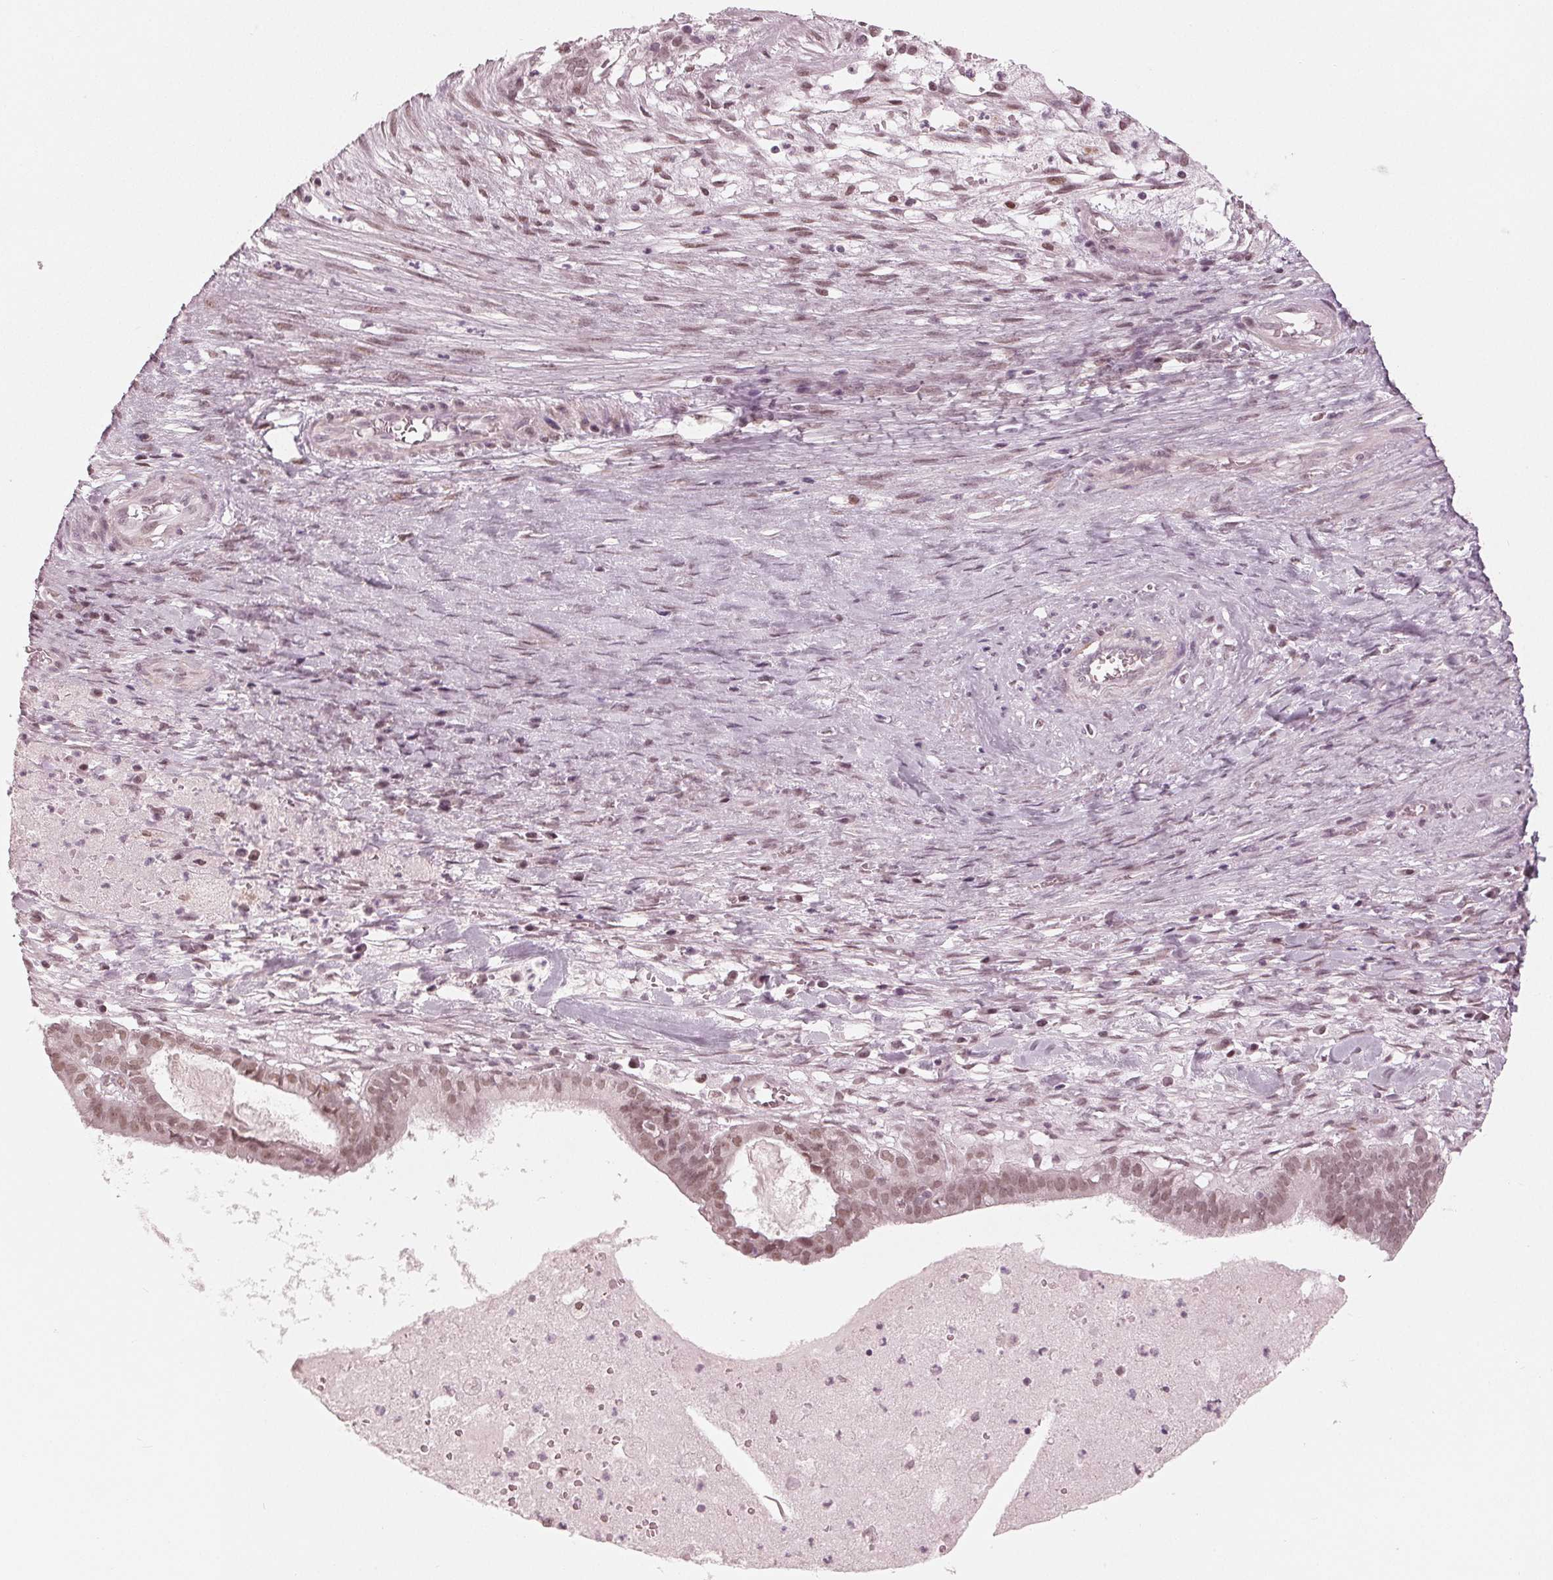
{"staining": {"intensity": "weak", "quantity": ">75%", "location": "nuclear"}, "tissue": "ovarian cancer", "cell_type": "Tumor cells", "image_type": "cancer", "snomed": [{"axis": "morphology", "description": "Carcinoma, endometroid"}, {"axis": "topography", "description": "Ovary"}], "caption": "Protein expression analysis of human ovarian endometroid carcinoma reveals weak nuclear positivity in about >75% of tumor cells. (DAB (3,3'-diaminobenzidine) IHC with brightfield microscopy, high magnification).", "gene": "DNMT3L", "patient": {"sex": "female", "age": 64}}